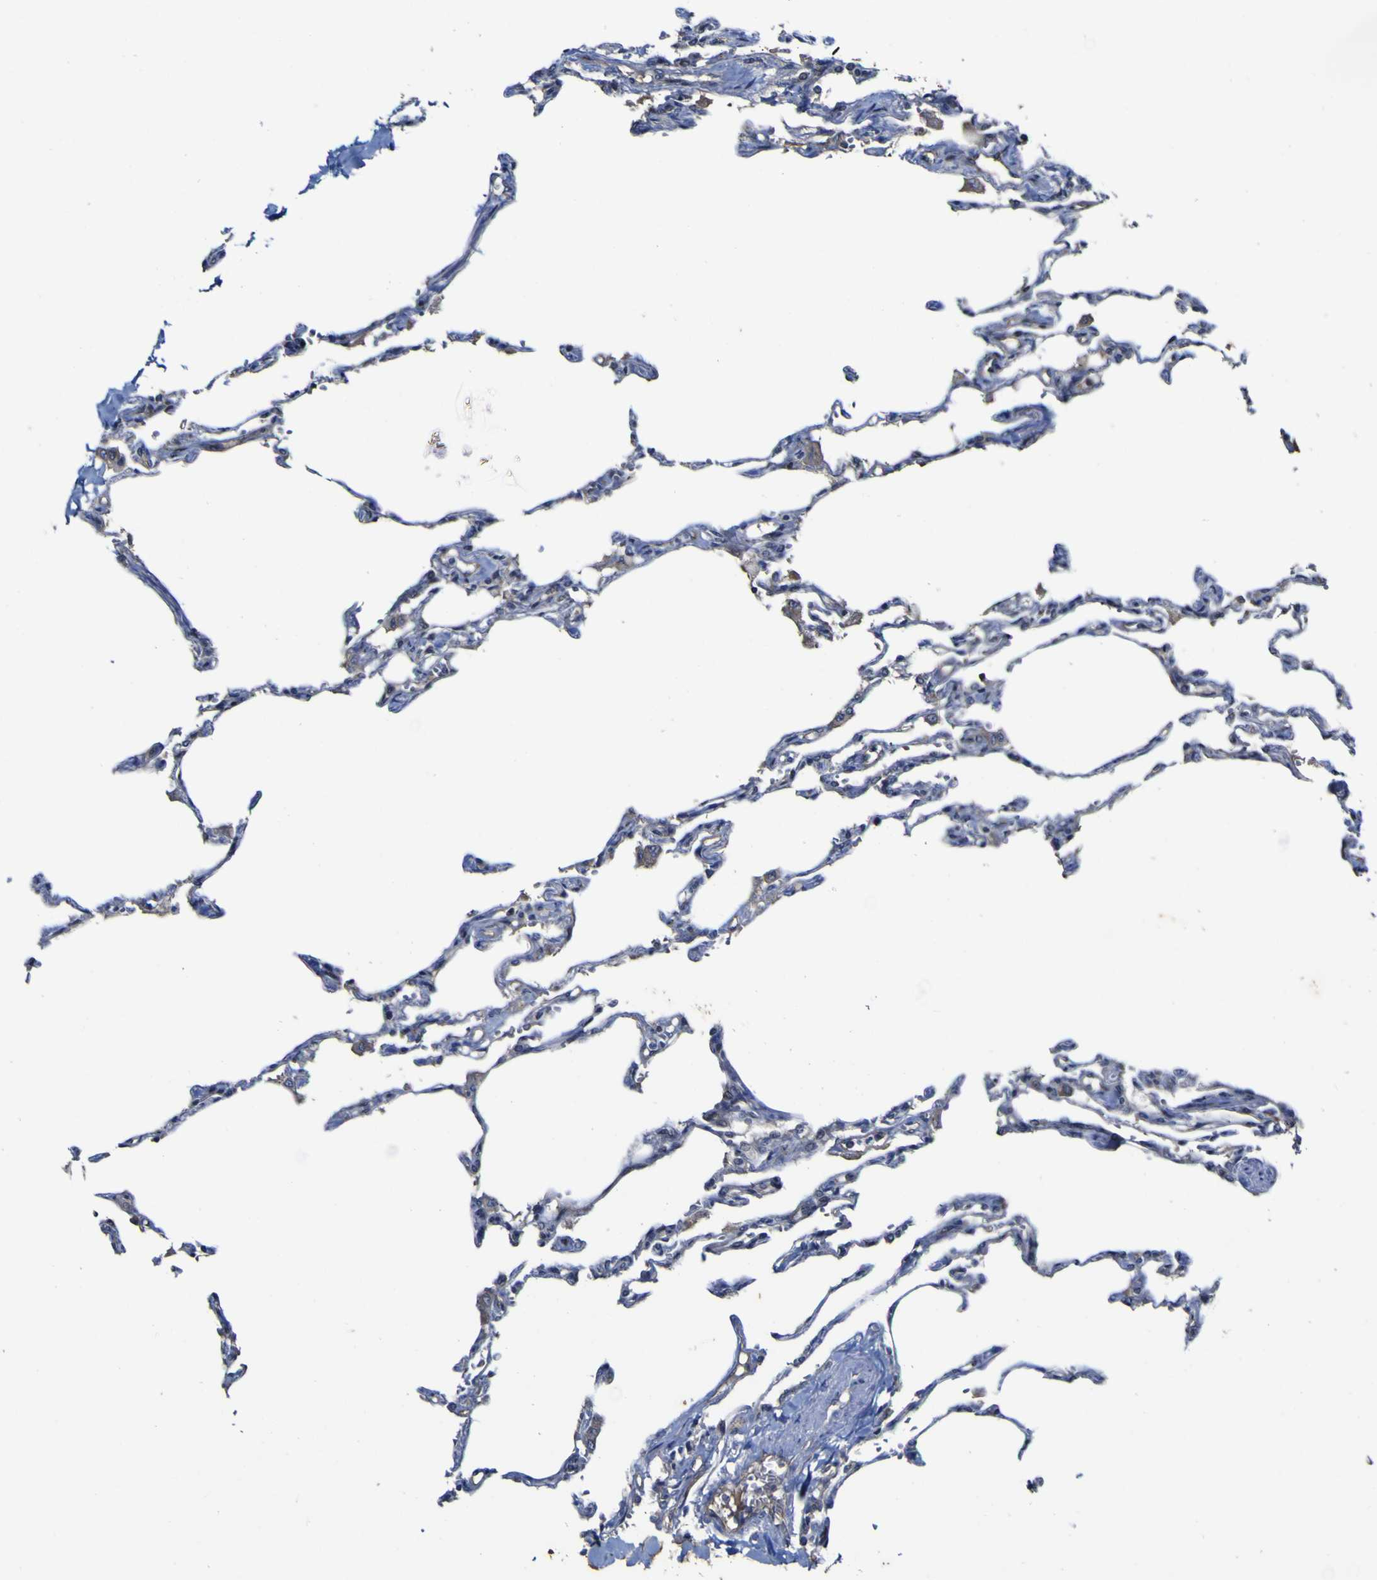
{"staining": {"intensity": "weak", "quantity": "25%-75%", "location": "cytoplasmic/membranous"}, "tissue": "lung", "cell_type": "Alveolar cells", "image_type": "normal", "snomed": [{"axis": "morphology", "description": "Normal tissue, NOS"}, {"axis": "topography", "description": "Lung"}], "caption": "A low amount of weak cytoplasmic/membranous staining is seen in about 25%-75% of alveolar cells in normal lung. The staining was performed using DAB, with brown indicating positive protein expression. Nuclei are stained blue with hematoxylin.", "gene": "CCL2", "patient": {"sex": "male", "age": 21}}